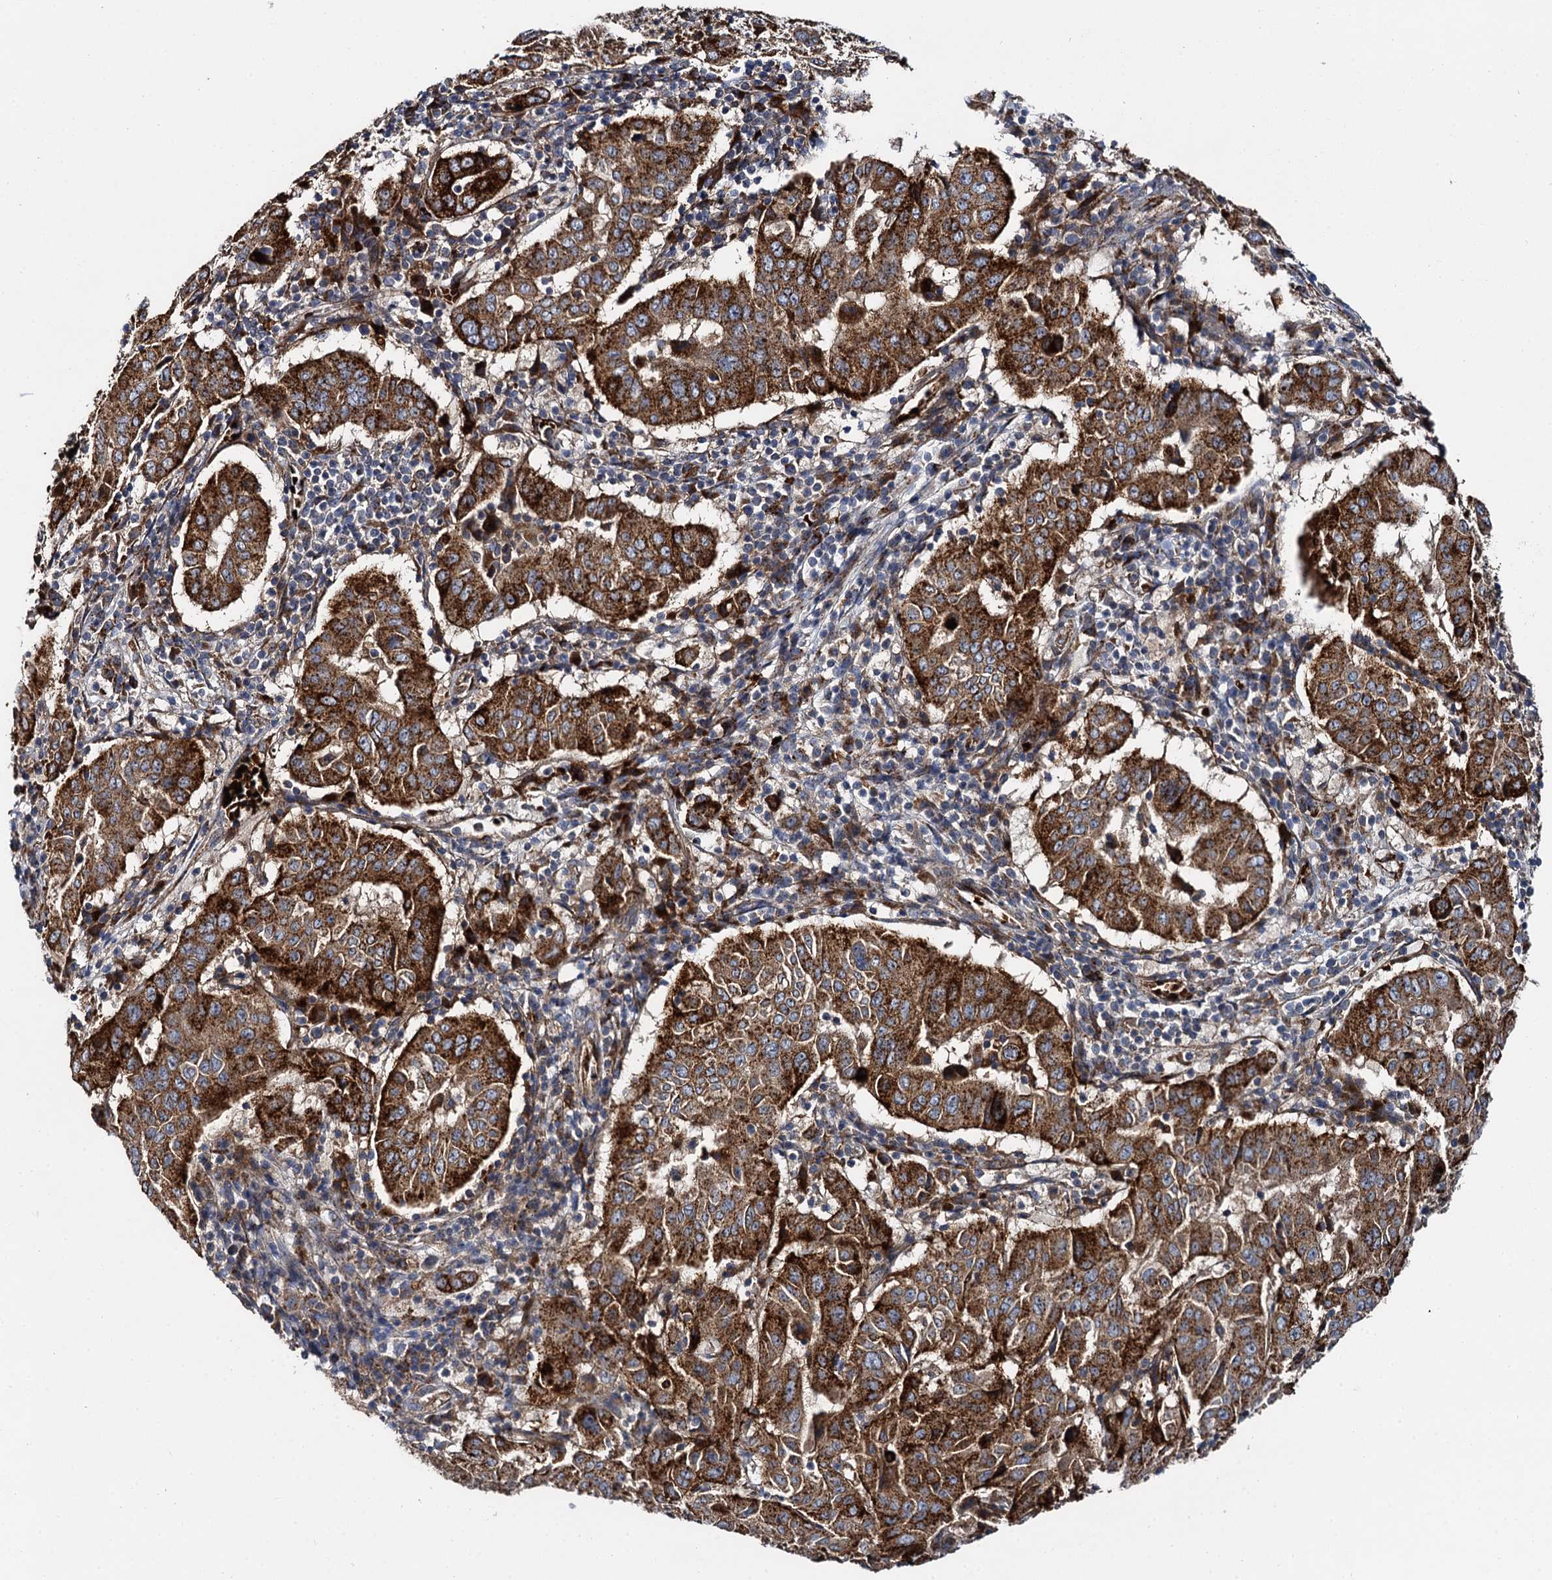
{"staining": {"intensity": "strong", "quantity": ">75%", "location": "cytoplasmic/membranous"}, "tissue": "pancreatic cancer", "cell_type": "Tumor cells", "image_type": "cancer", "snomed": [{"axis": "morphology", "description": "Adenocarcinoma, NOS"}, {"axis": "topography", "description": "Pancreas"}], "caption": "Pancreatic cancer (adenocarcinoma) stained with a protein marker displays strong staining in tumor cells.", "gene": "GBA1", "patient": {"sex": "male", "age": 63}}